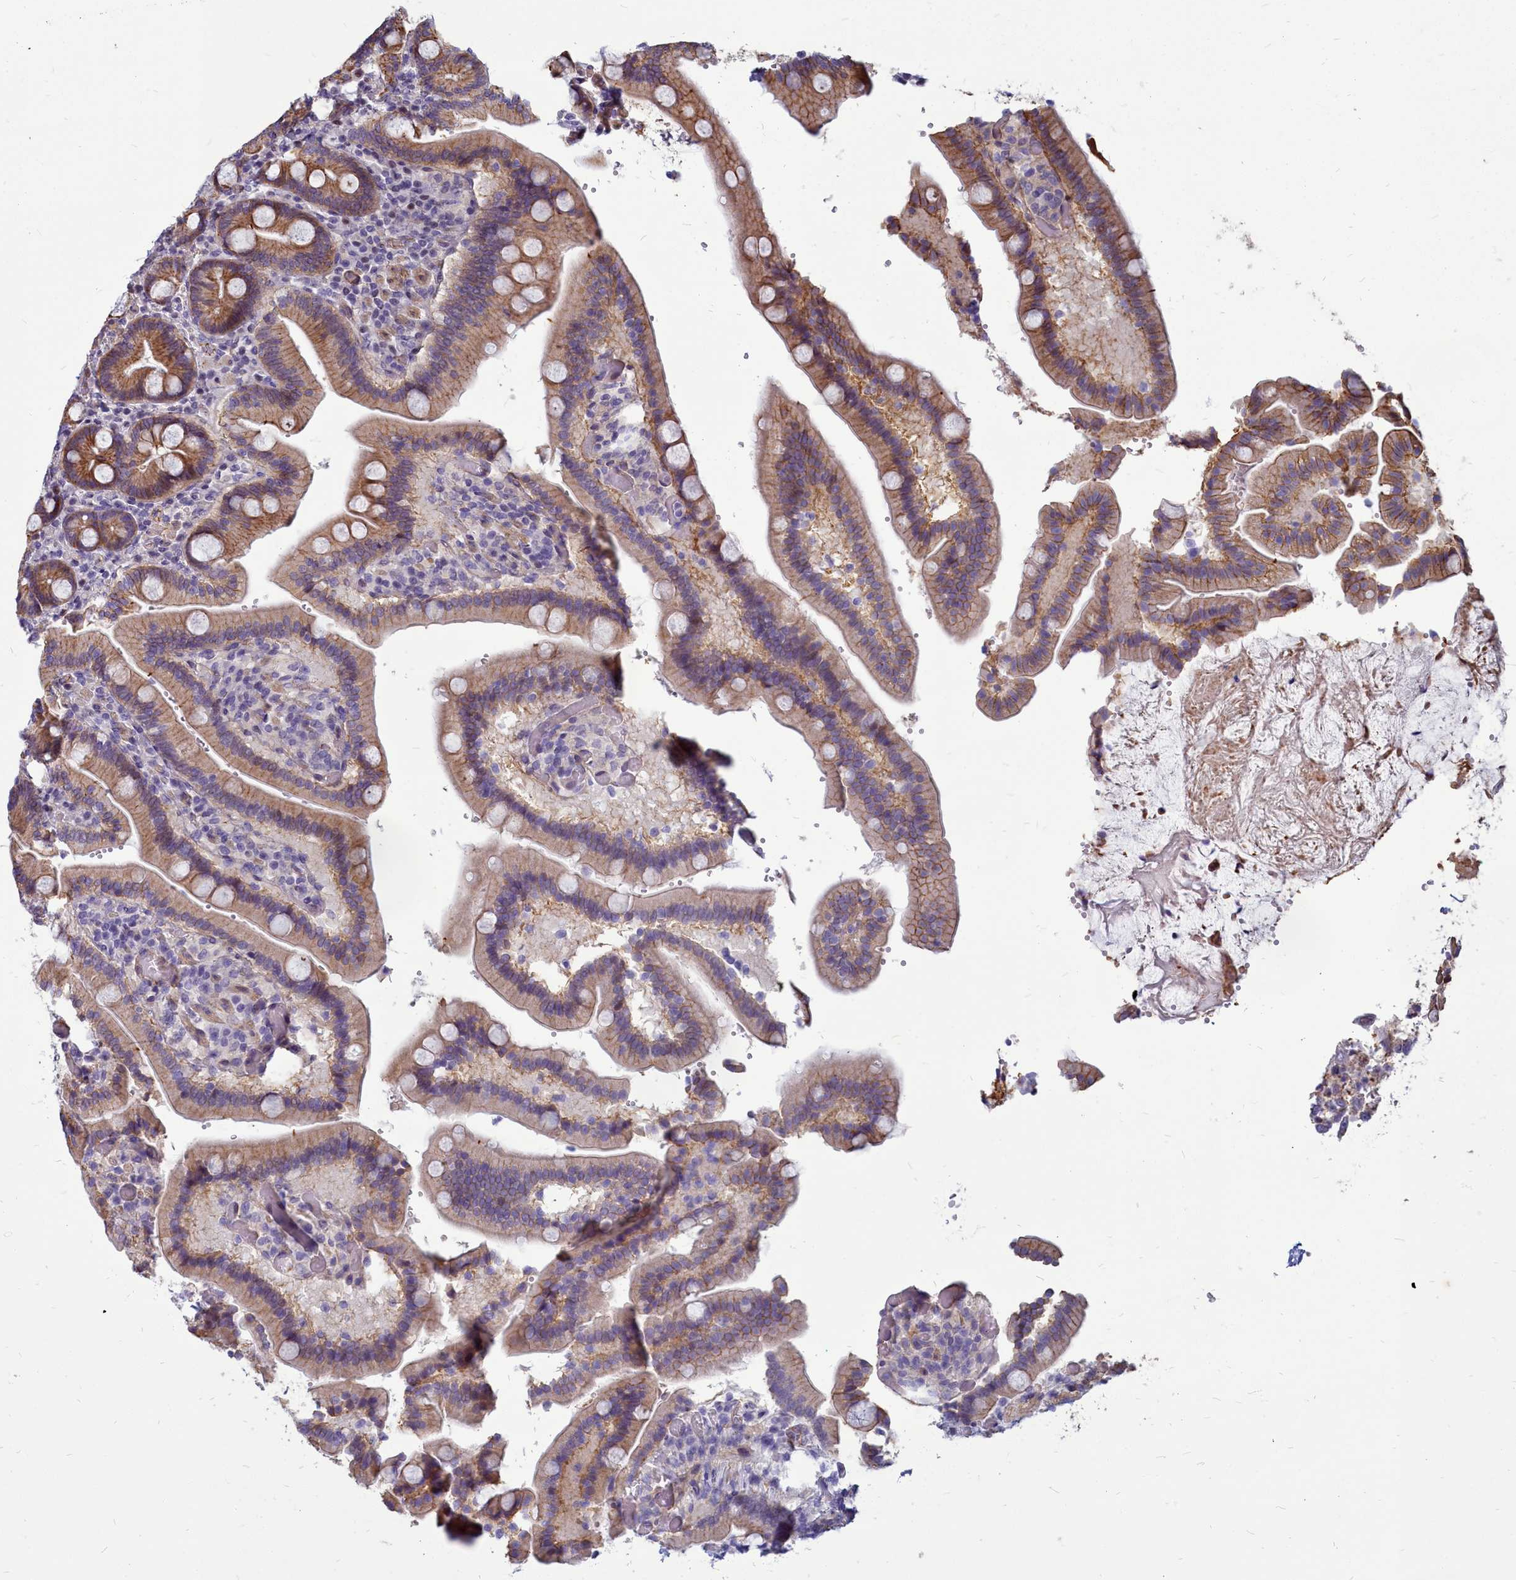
{"staining": {"intensity": "moderate", "quantity": ">75%", "location": "cytoplasmic/membranous"}, "tissue": "duodenum", "cell_type": "Glandular cells", "image_type": "normal", "snomed": [{"axis": "morphology", "description": "Normal tissue, NOS"}, {"axis": "topography", "description": "Duodenum"}], "caption": "DAB immunohistochemical staining of normal human duodenum reveals moderate cytoplasmic/membranous protein staining in approximately >75% of glandular cells.", "gene": "TTC5", "patient": {"sex": "female", "age": 62}}